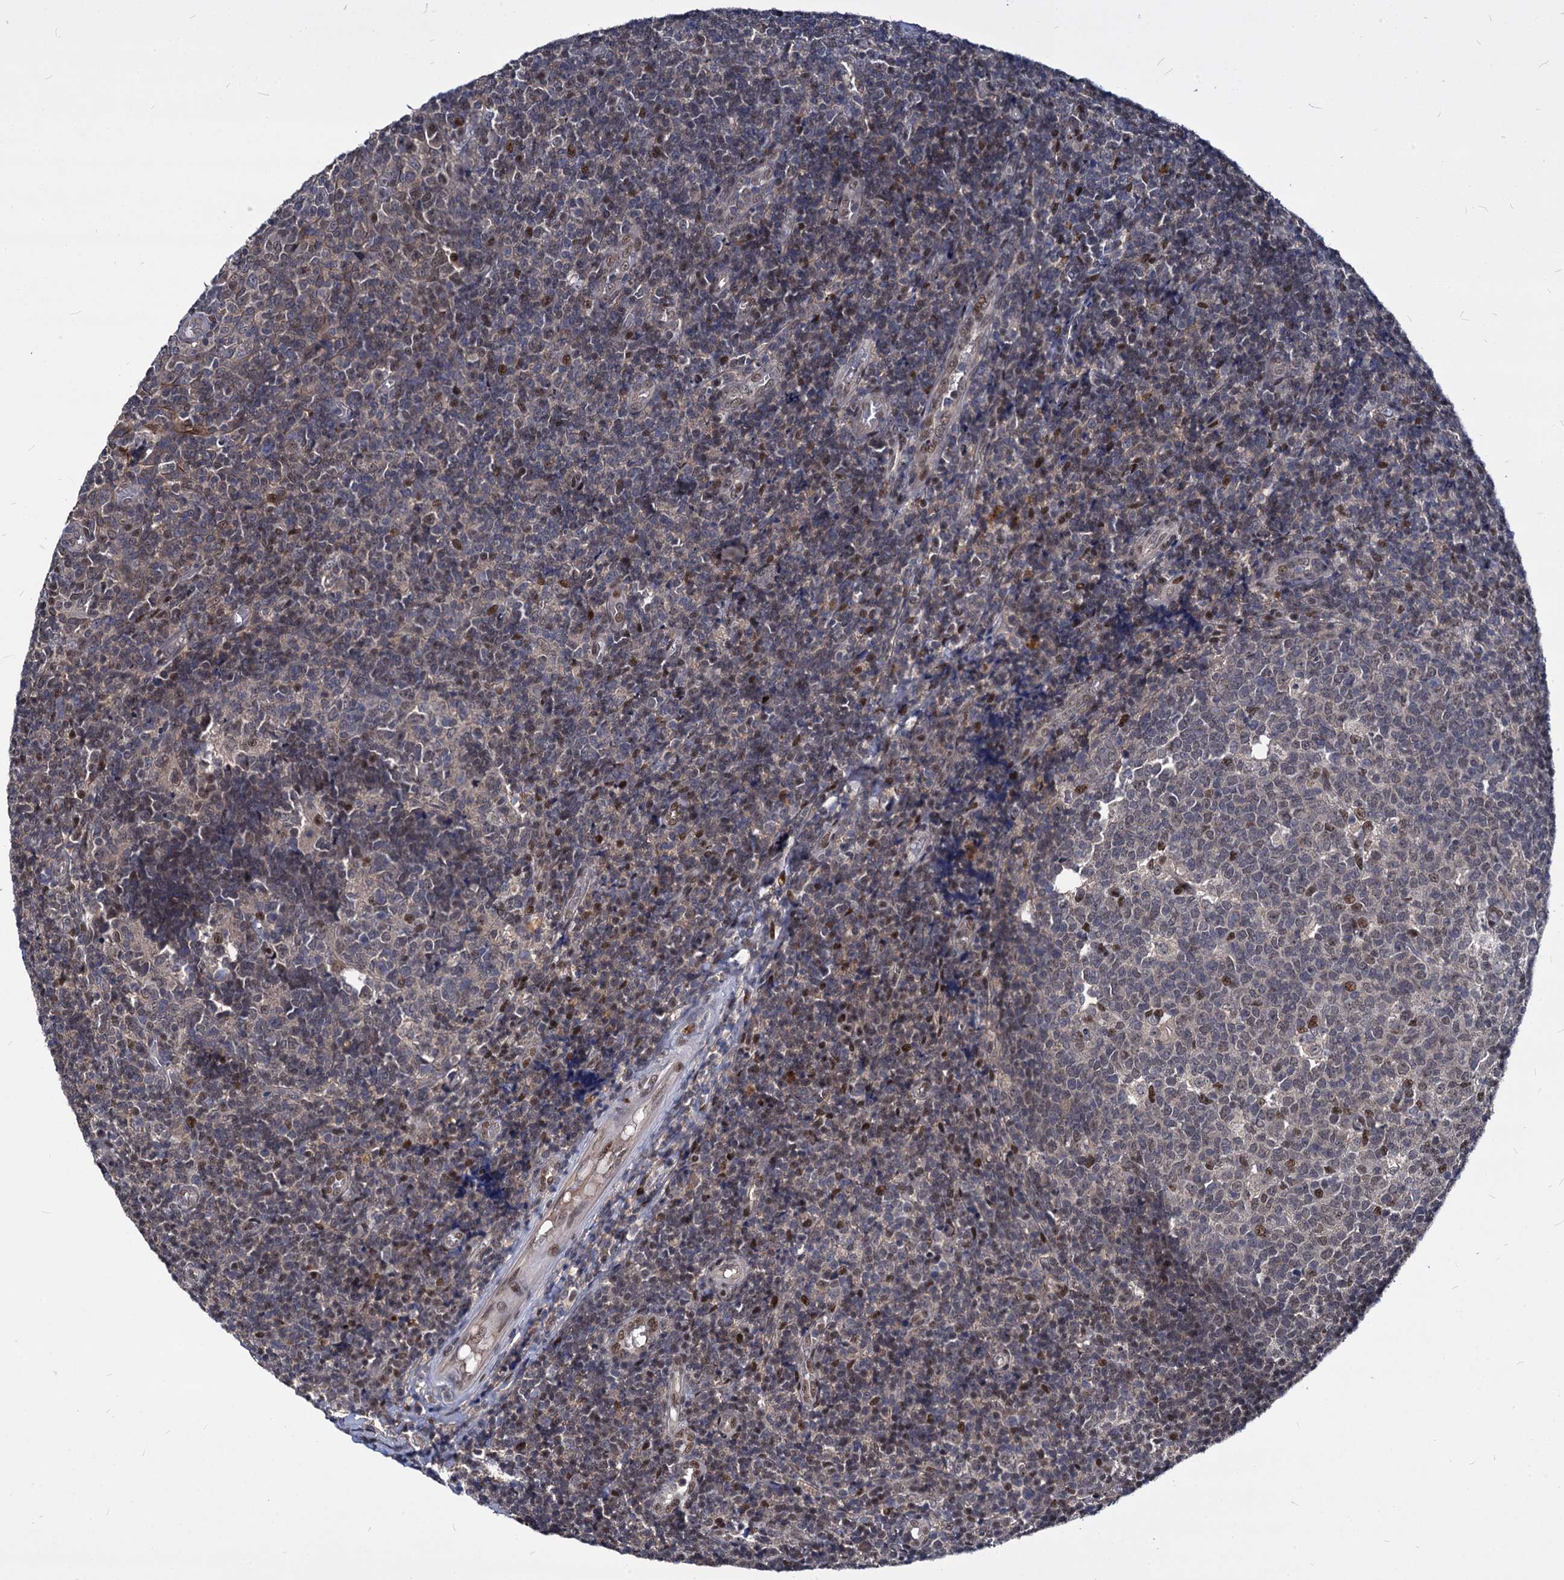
{"staining": {"intensity": "moderate", "quantity": "<25%", "location": "nuclear"}, "tissue": "tonsil", "cell_type": "Germinal center cells", "image_type": "normal", "snomed": [{"axis": "morphology", "description": "Normal tissue, NOS"}, {"axis": "topography", "description": "Tonsil"}], "caption": "Immunohistochemical staining of unremarkable tonsil reveals low levels of moderate nuclear expression in approximately <25% of germinal center cells.", "gene": "MAML2", "patient": {"sex": "female", "age": 19}}